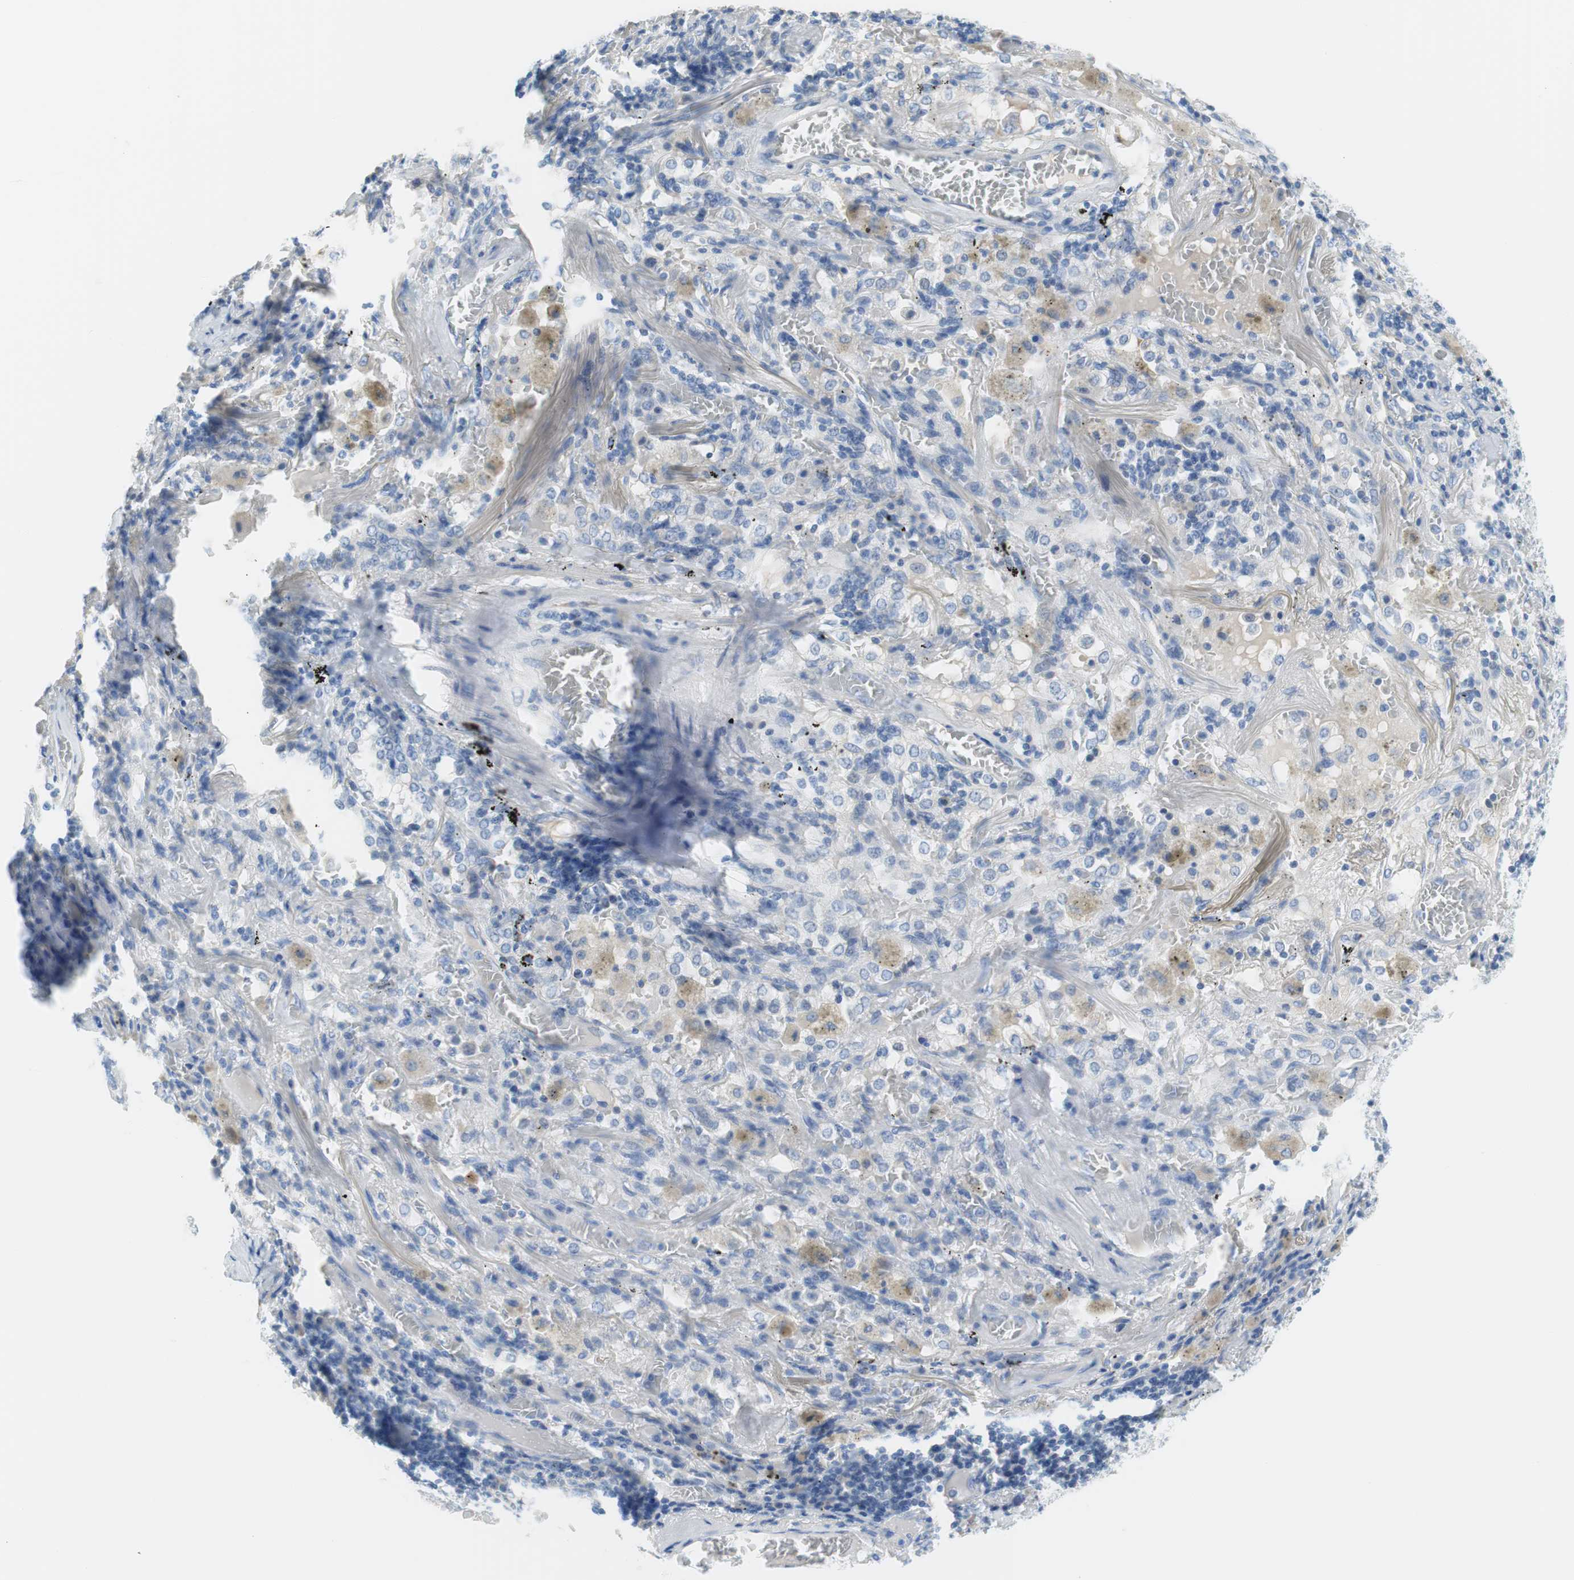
{"staining": {"intensity": "negative", "quantity": "none", "location": "none"}, "tissue": "lung cancer", "cell_type": "Tumor cells", "image_type": "cancer", "snomed": [{"axis": "morphology", "description": "Squamous cell carcinoma, NOS"}, {"axis": "topography", "description": "Lung"}], "caption": "An immunohistochemistry (IHC) histopathology image of lung squamous cell carcinoma is shown. There is no staining in tumor cells of lung squamous cell carcinoma.", "gene": "MYH1", "patient": {"sex": "male", "age": 57}}